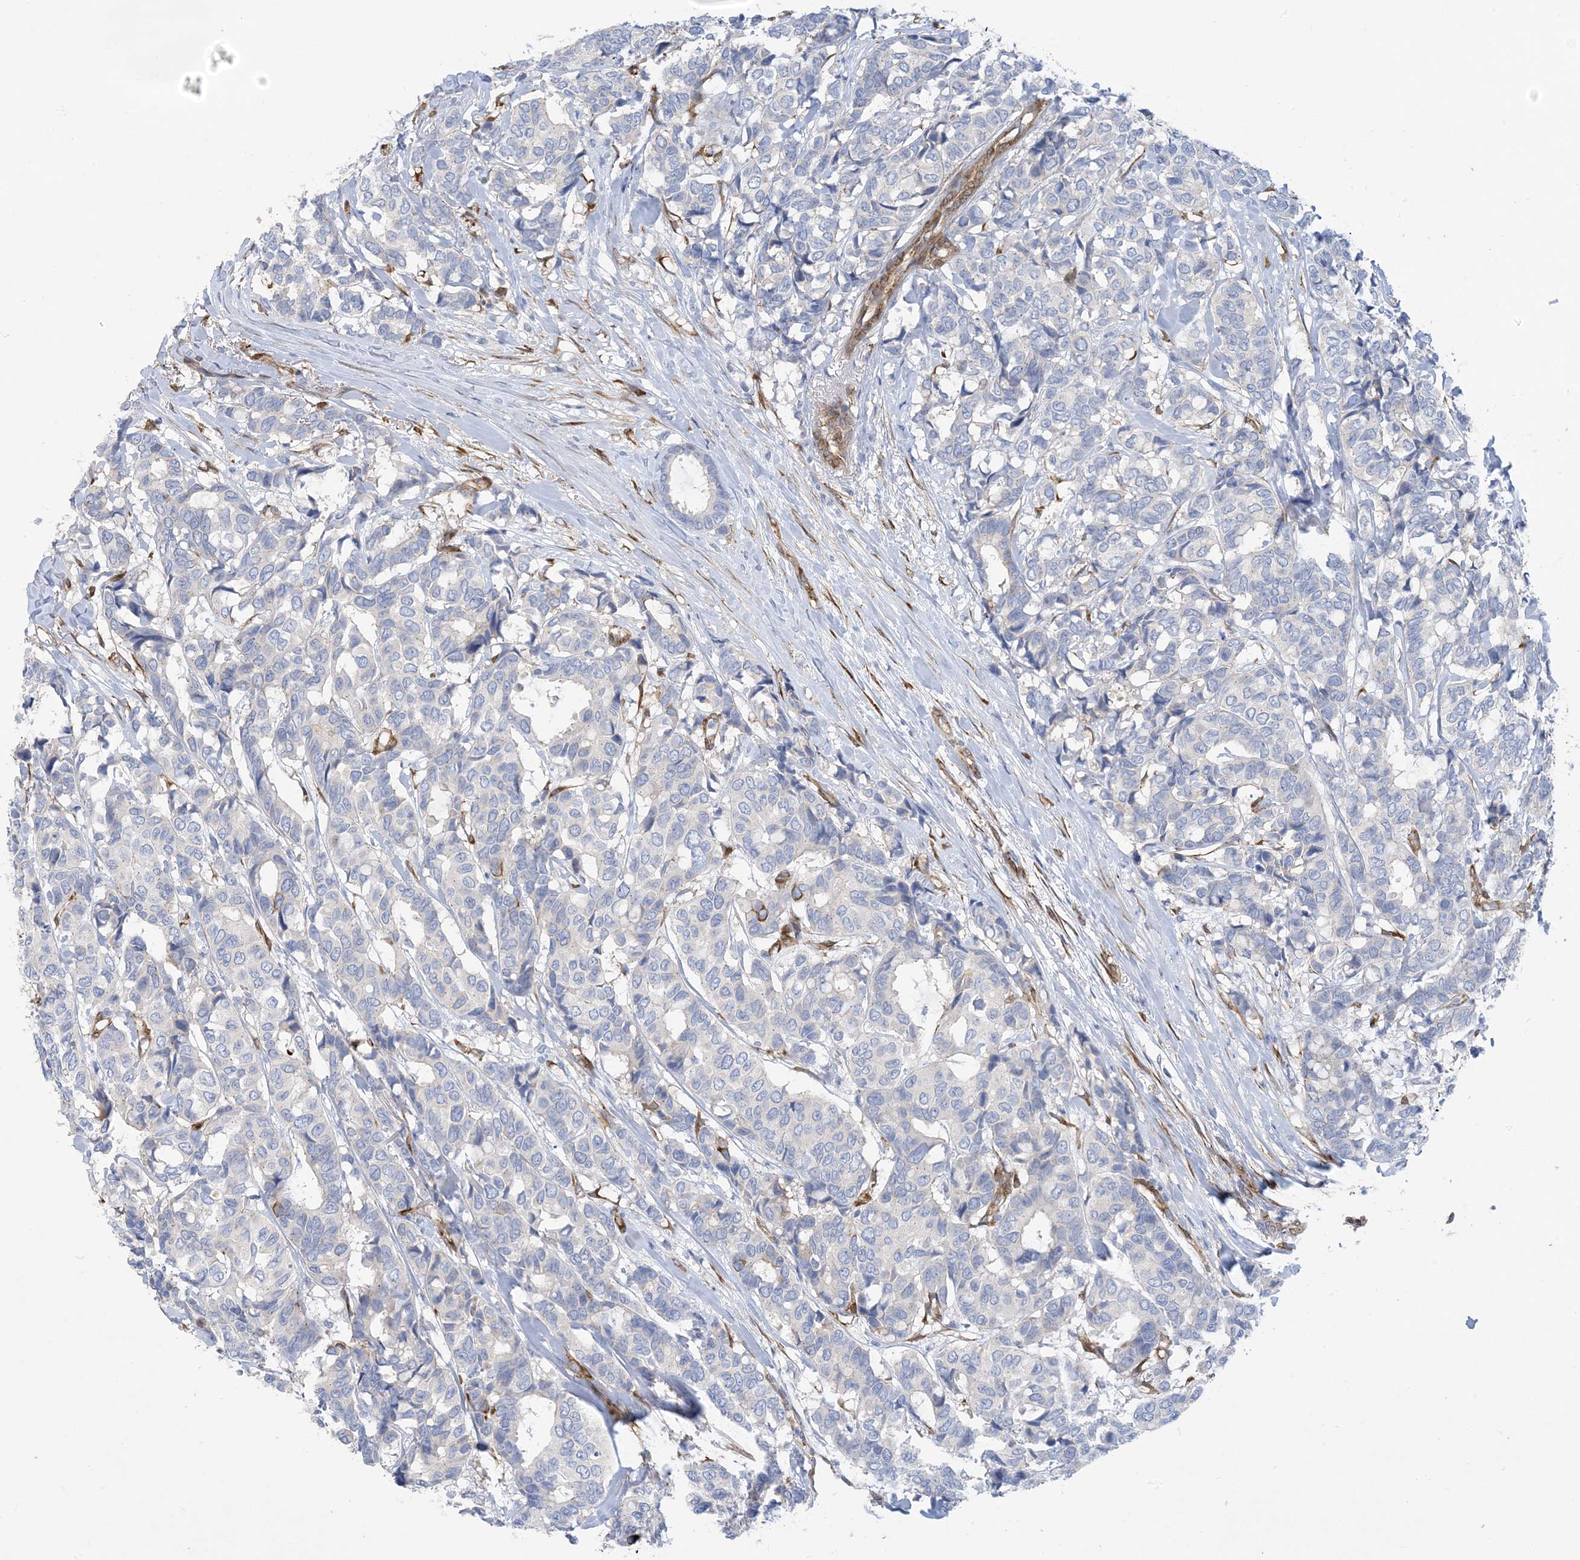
{"staining": {"intensity": "negative", "quantity": "none", "location": "none"}, "tissue": "breast cancer", "cell_type": "Tumor cells", "image_type": "cancer", "snomed": [{"axis": "morphology", "description": "Duct carcinoma"}, {"axis": "topography", "description": "Breast"}], "caption": "High power microscopy micrograph of an IHC image of breast cancer (infiltrating ductal carcinoma), revealing no significant positivity in tumor cells.", "gene": "RBMS3", "patient": {"sex": "female", "age": 87}}